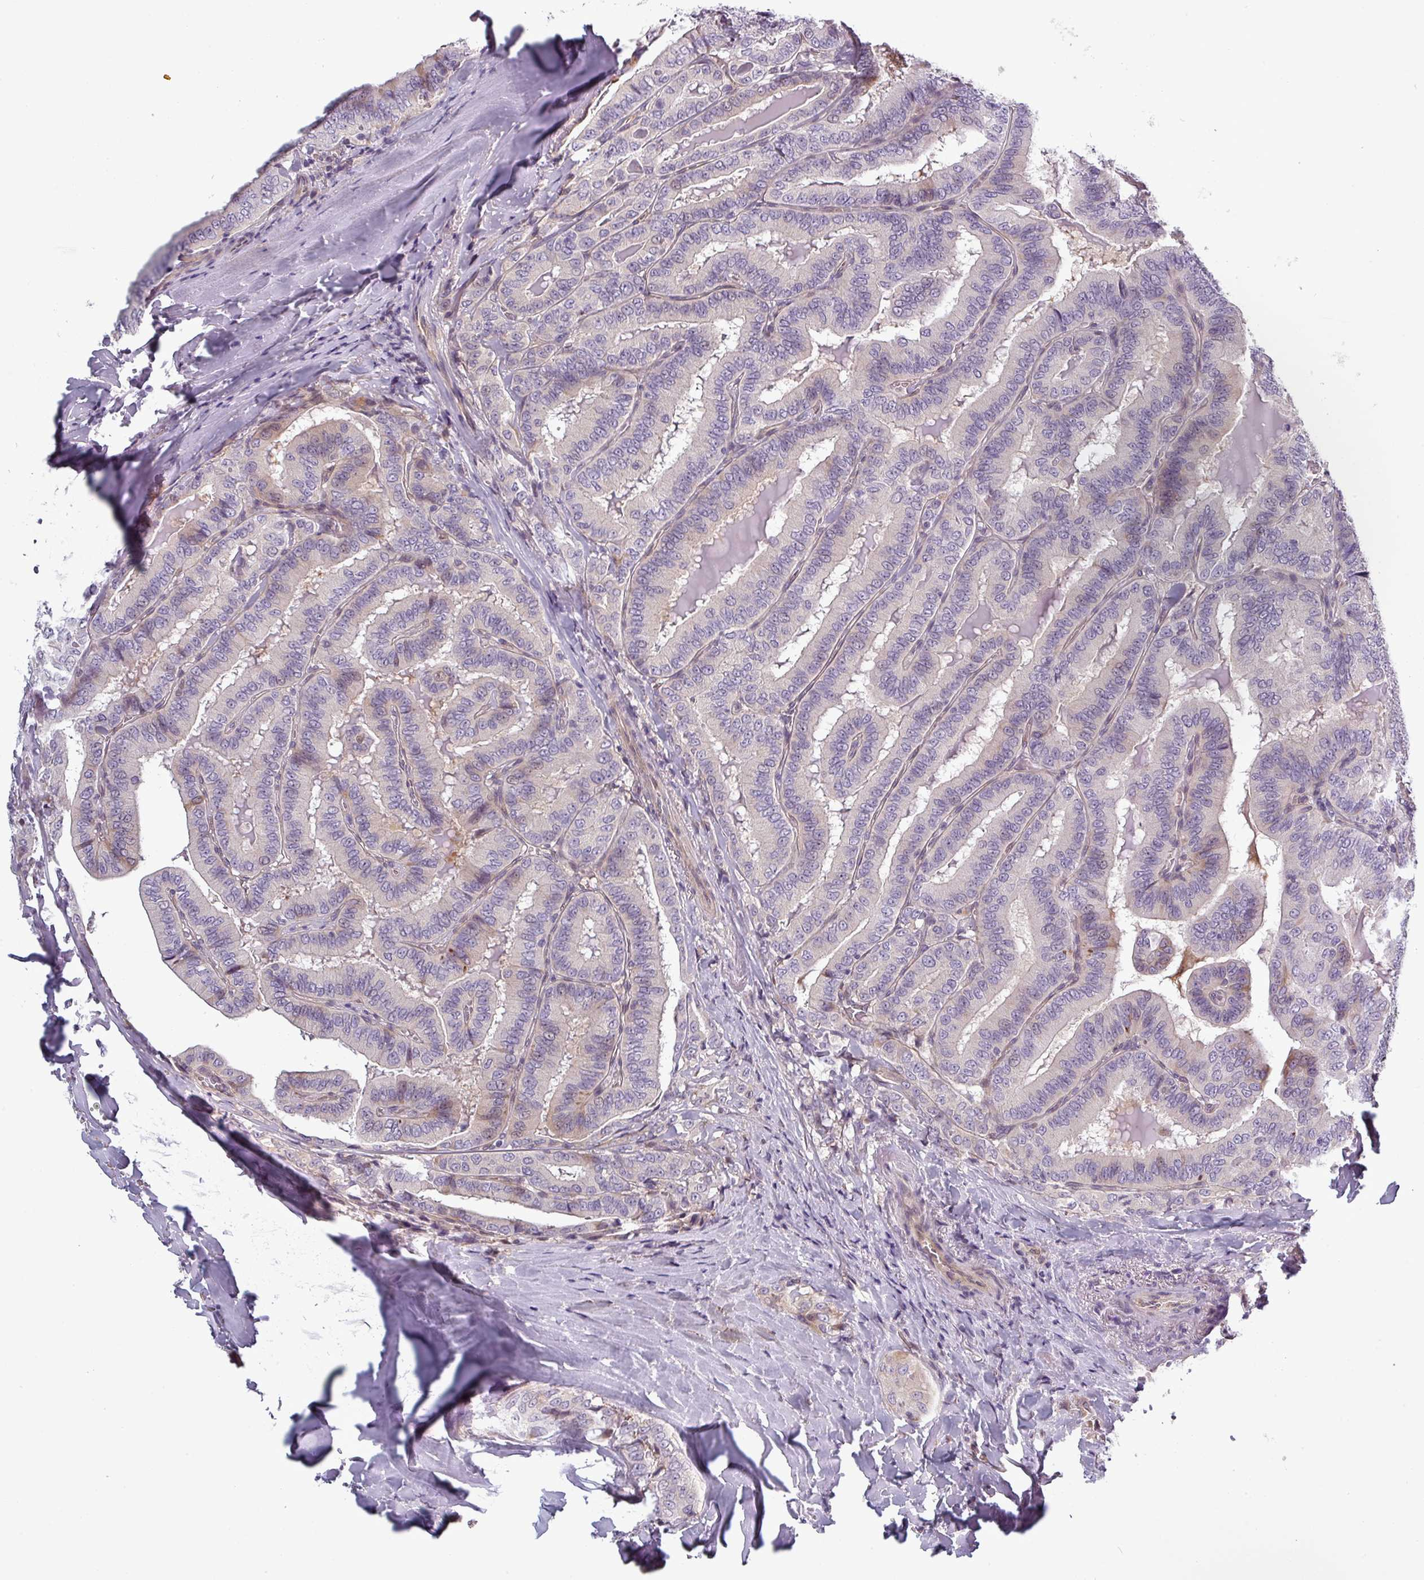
{"staining": {"intensity": "moderate", "quantity": "<25%", "location": "cytoplasmic/membranous"}, "tissue": "thyroid cancer", "cell_type": "Tumor cells", "image_type": "cancer", "snomed": [{"axis": "morphology", "description": "Papillary adenocarcinoma, NOS"}, {"axis": "topography", "description": "Thyroid gland"}], "caption": "Tumor cells display moderate cytoplasmic/membranous positivity in about <25% of cells in thyroid cancer (papillary adenocarcinoma). (brown staining indicates protein expression, while blue staining denotes nuclei).", "gene": "PRAMEF12", "patient": {"sex": "male", "age": 61}}